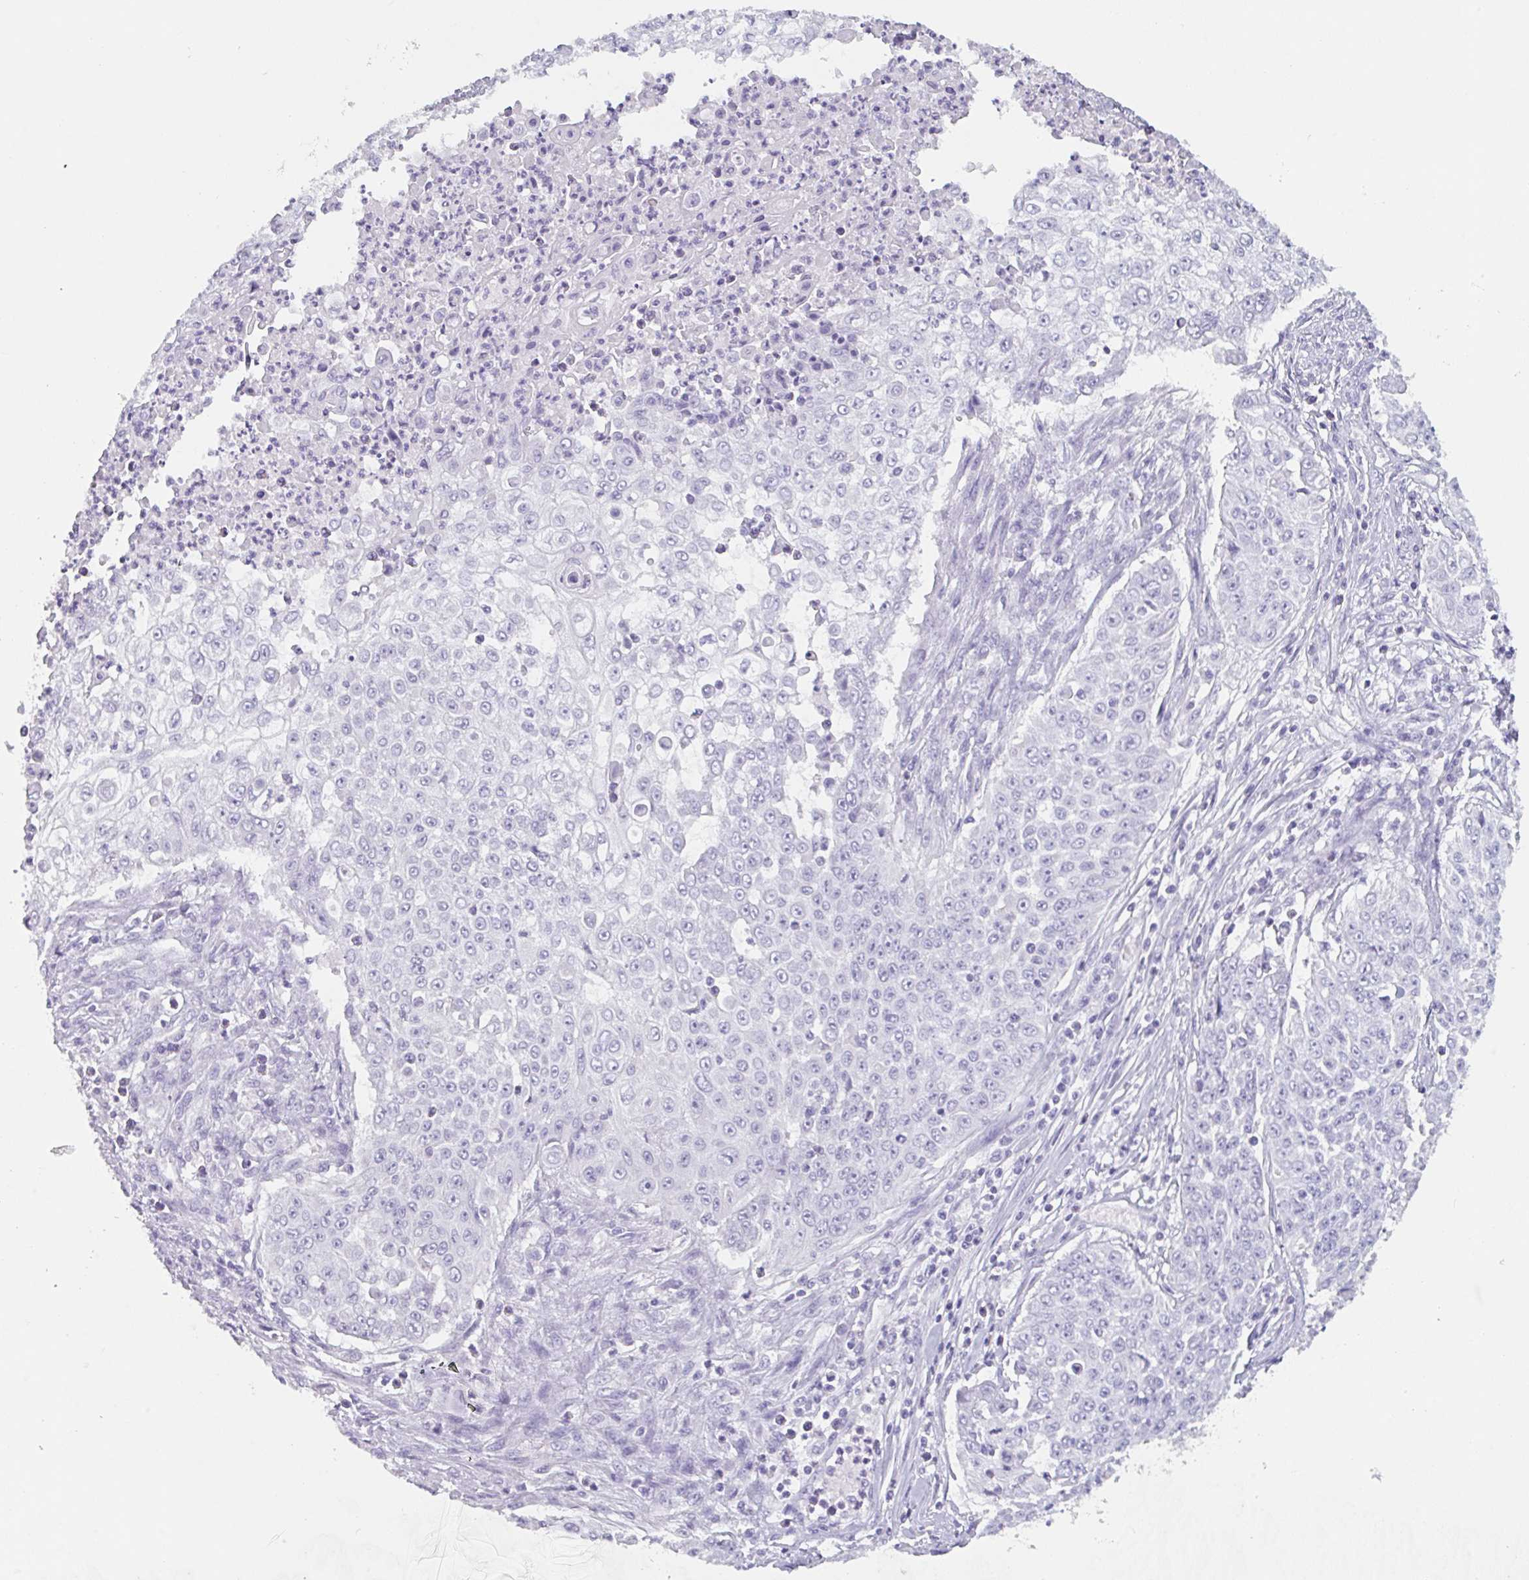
{"staining": {"intensity": "negative", "quantity": "none", "location": "none"}, "tissue": "skin cancer", "cell_type": "Tumor cells", "image_type": "cancer", "snomed": [{"axis": "morphology", "description": "Squamous cell carcinoma, NOS"}, {"axis": "topography", "description": "Skin"}], "caption": "Skin cancer (squamous cell carcinoma) was stained to show a protein in brown. There is no significant positivity in tumor cells.", "gene": "EMC4", "patient": {"sex": "male", "age": 24}}